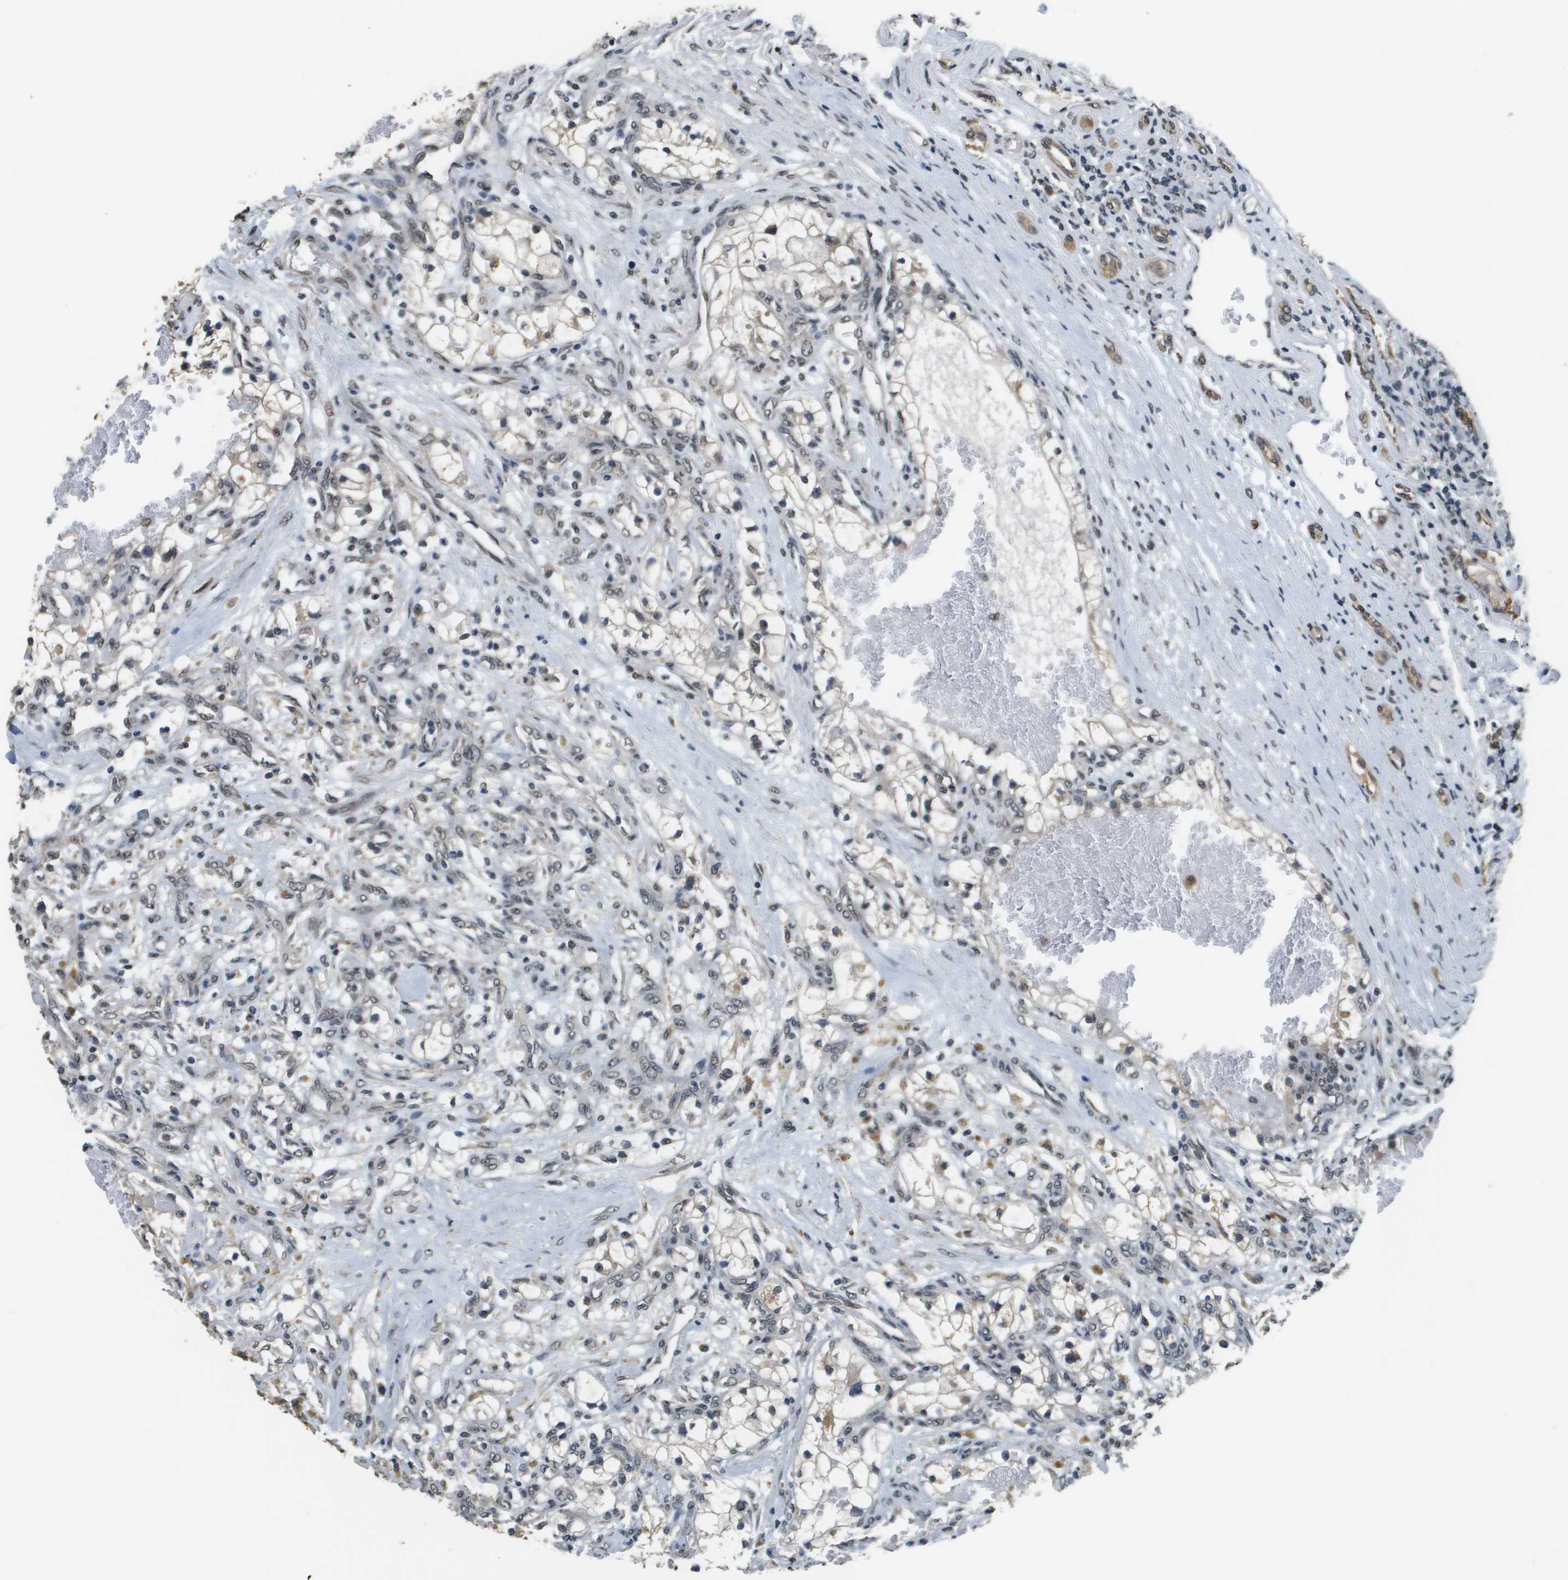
{"staining": {"intensity": "weak", "quantity": "25%-75%", "location": "cytoplasmic/membranous,nuclear"}, "tissue": "renal cancer", "cell_type": "Tumor cells", "image_type": "cancer", "snomed": [{"axis": "morphology", "description": "Adenocarcinoma, NOS"}, {"axis": "topography", "description": "Kidney"}], "caption": "A high-resolution histopathology image shows immunohistochemistry (IHC) staining of renal cancer (adenocarcinoma), which shows weak cytoplasmic/membranous and nuclear expression in about 25%-75% of tumor cells. (Stains: DAB in brown, nuclei in blue, Microscopy: brightfield microscopy at high magnification).", "gene": "FANCC", "patient": {"sex": "male", "age": 68}}